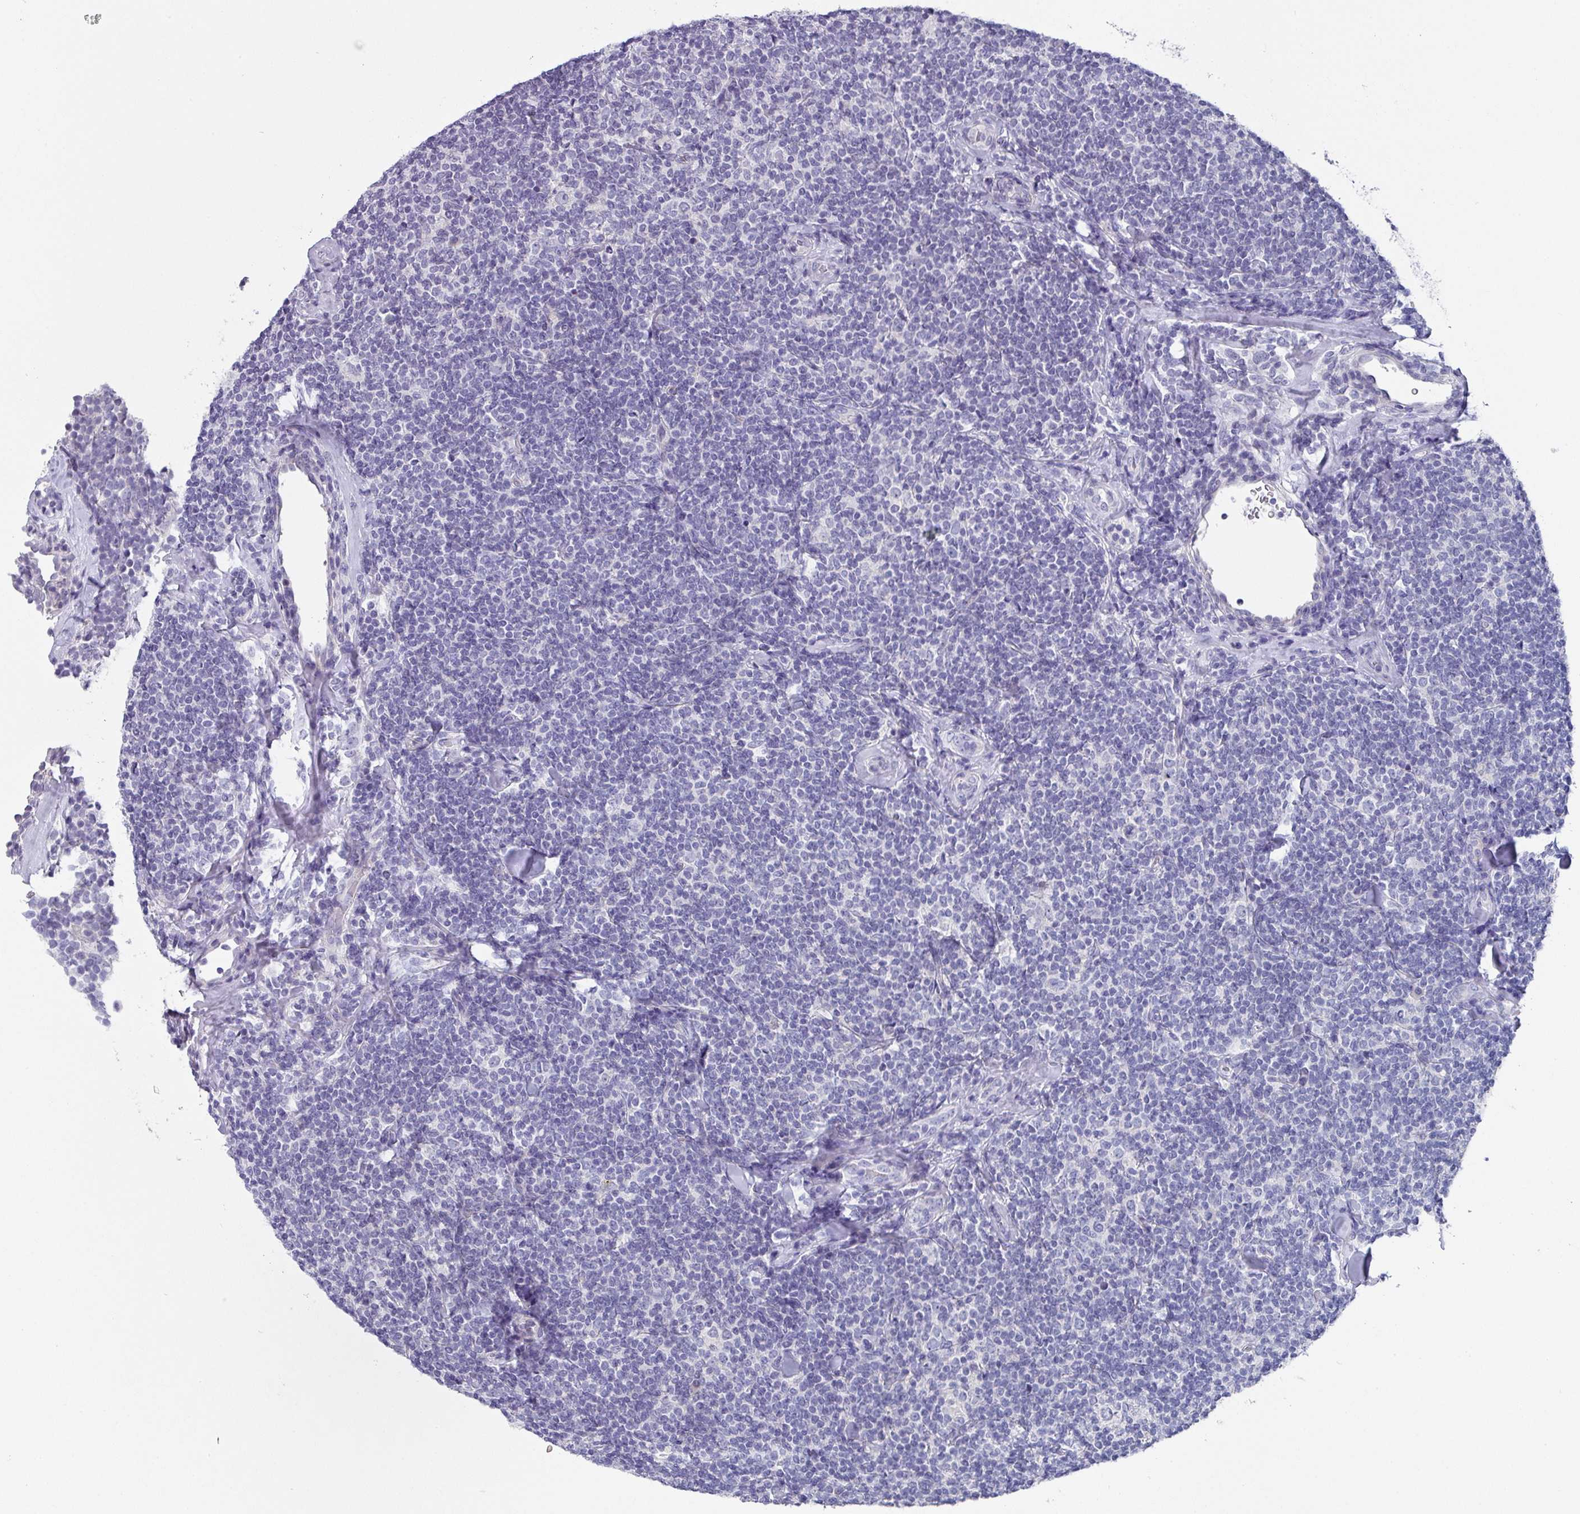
{"staining": {"intensity": "negative", "quantity": "none", "location": "none"}, "tissue": "lymphoma", "cell_type": "Tumor cells", "image_type": "cancer", "snomed": [{"axis": "morphology", "description": "Malignant lymphoma, non-Hodgkin's type, Low grade"}, {"axis": "topography", "description": "Lymph node"}], "caption": "High power microscopy micrograph of an immunohistochemistry micrograph of lymphoma, revealing no significant expression in tumor cells.", "gene": "DEFB115", "patient": {"sex": "female", "age": 56}}